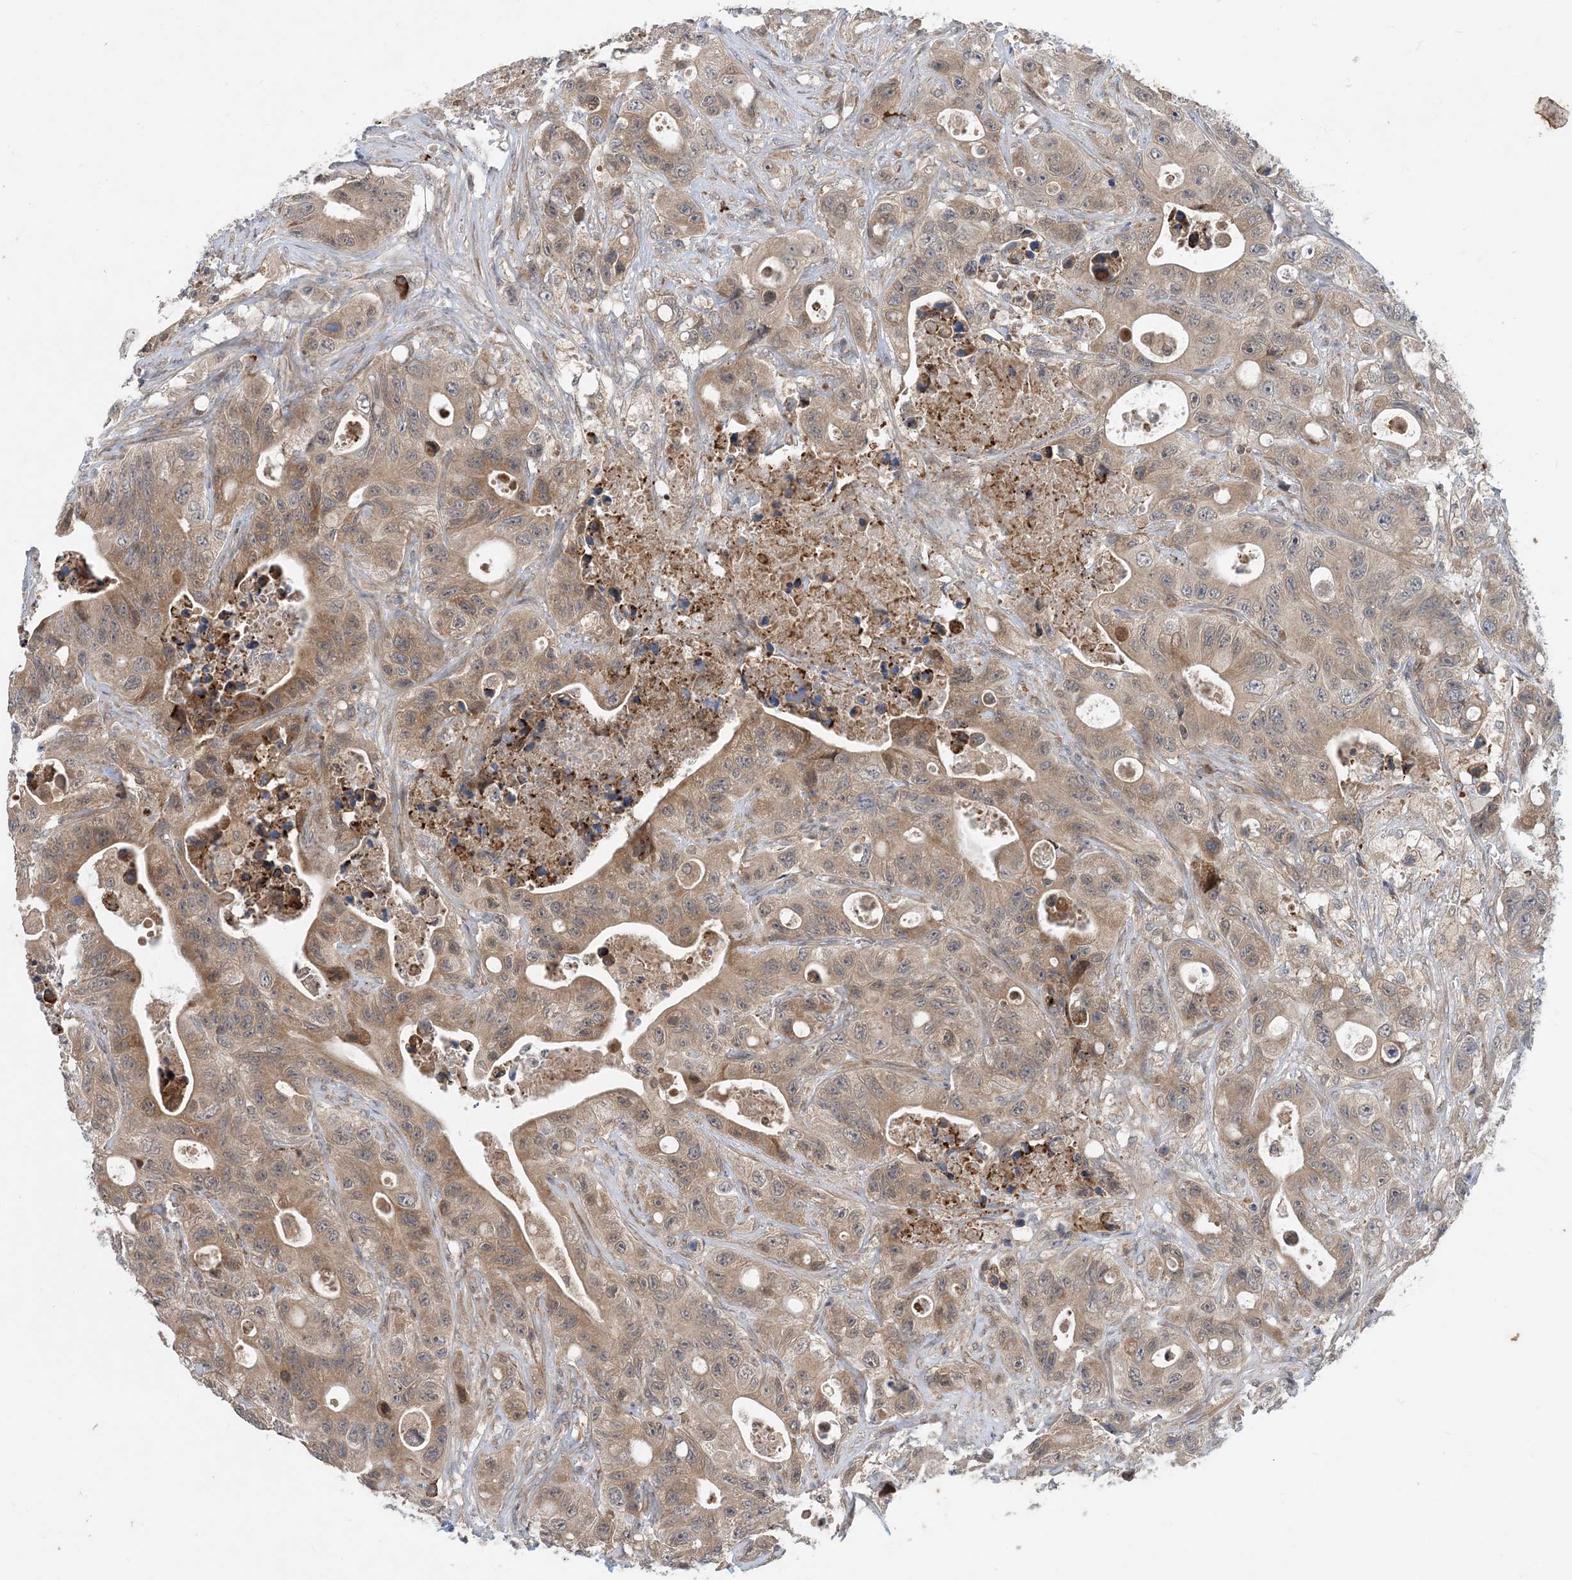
{"staining": {"intensity": "moderate", "quantity": "25%-75%", "location": "cytoplasmic/membranous"}, "tissue": "colorectal cancer", "cell_type": "Tumor cells", "image_type": "cancer", "snomed": [{"axis": "morphology", "description": "Adenocarcinoma, NOS"}, {"axis": "topography", "description": "Colon"}], "caption": "Adenocarcinoma (colorectal) was stained to show a protein in brown. There is medium levels of moderate cytoplasmic/membranous staining in about 25%-75% of tumor cells. The staining was performed using DAB (3,3'-diaminobenzidine), with brown indicating positive protein expression. Nuclei are stained blue with hematoxylin.", "gene": "PHOSPHO2", "patient": {"sex": "female", "age": 46}}